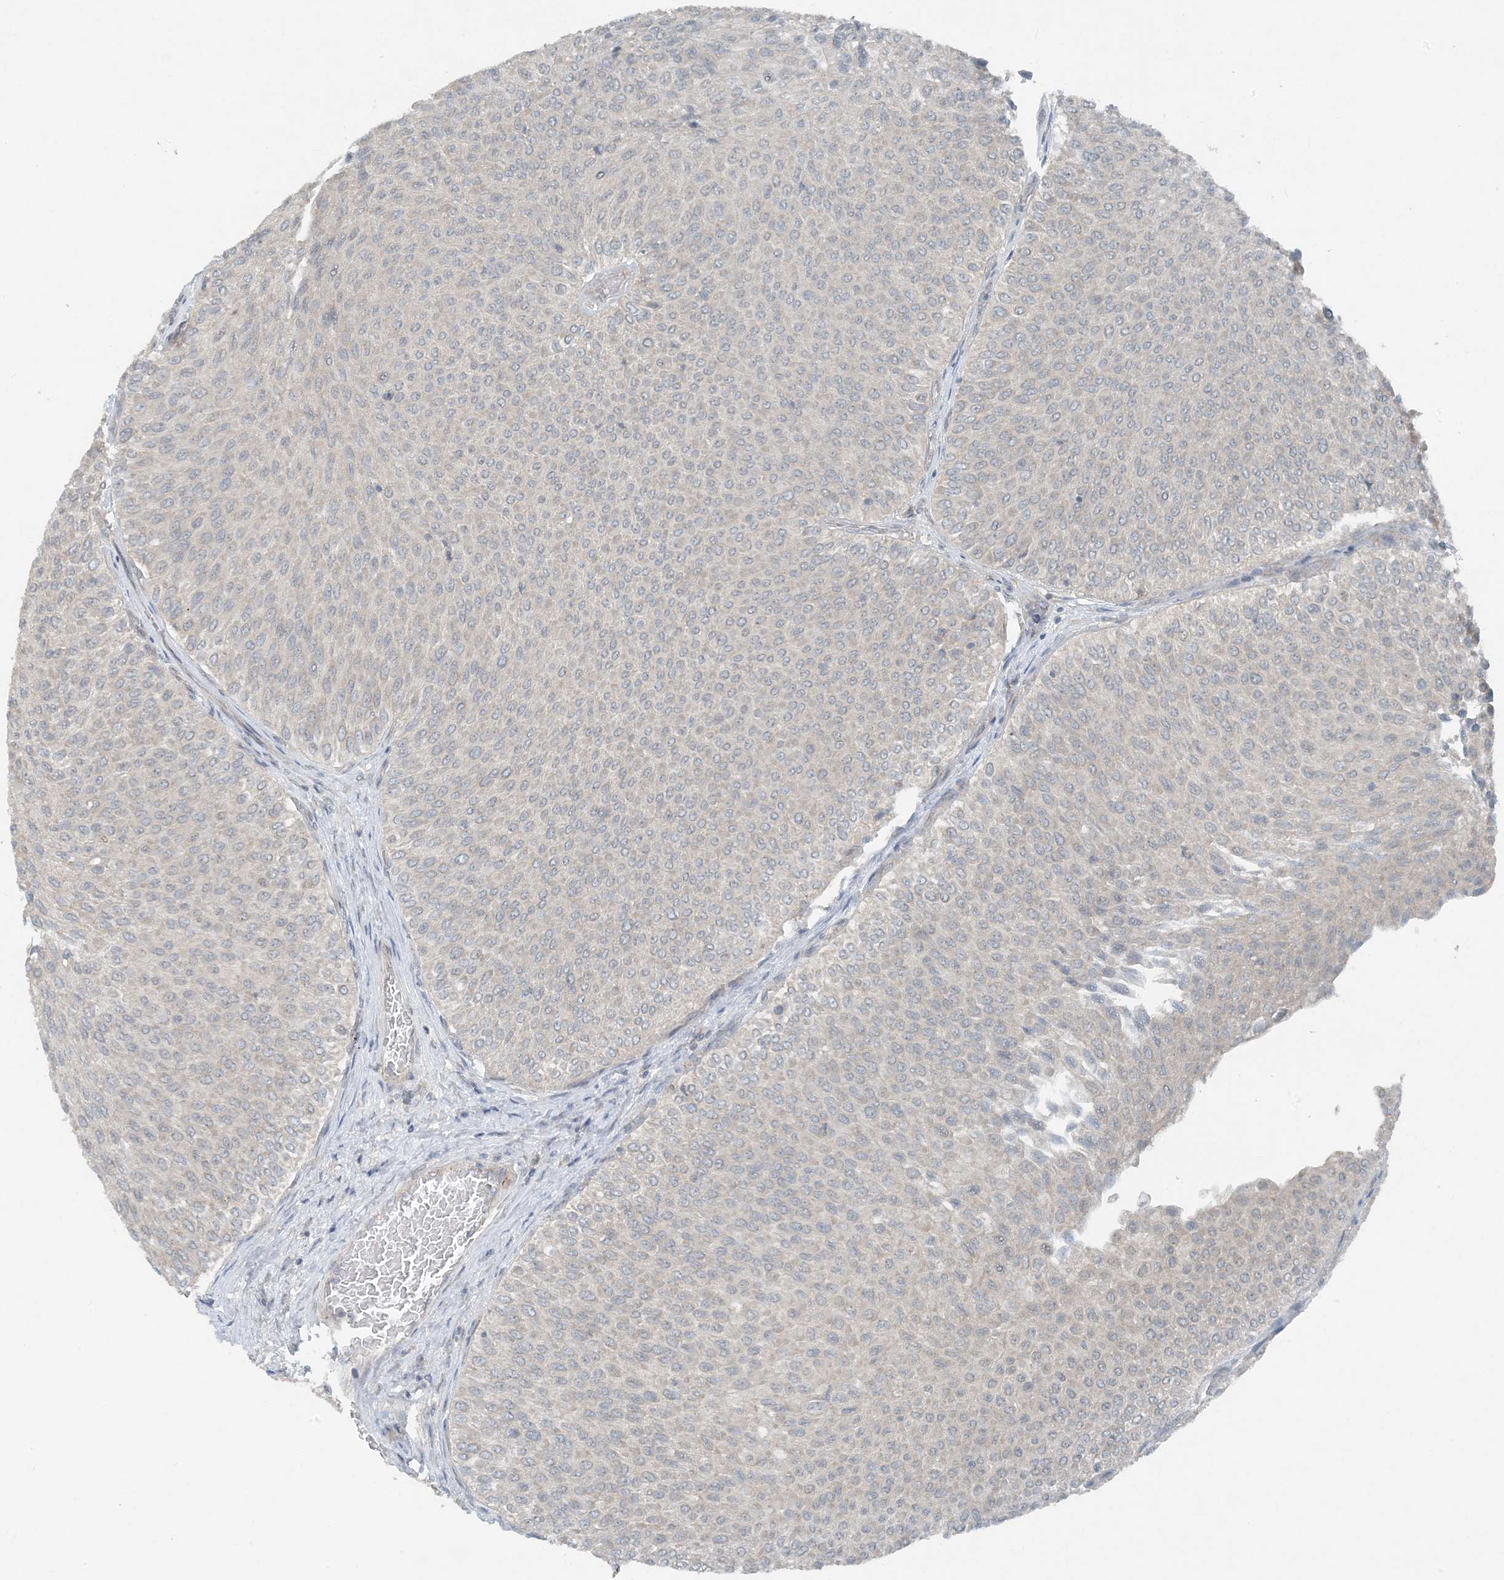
{"staining": {"intensity": "negative", "quantity": "none", "location": "none"}, "tissue": "urothelial cancer", "cell_type": "Tumor cells", "image_type": "cancer", "snomed": [{"axis": "morphology", "description": "Urothelial carcinoma, Low grade"}, {"axis": "topography", "description": "Urinary bladder"}], "caption": "DAB immunohistochemical staining of urothelial carcinoma (low-grade) displays no significant expression in tumor cells. Brightfield microscopy of IHC stained with DAB (brown) and hematoxylin (blue), captured at high magnification.", "gene": "MITD1", "patient": {"sex": "male", "age": 78}}